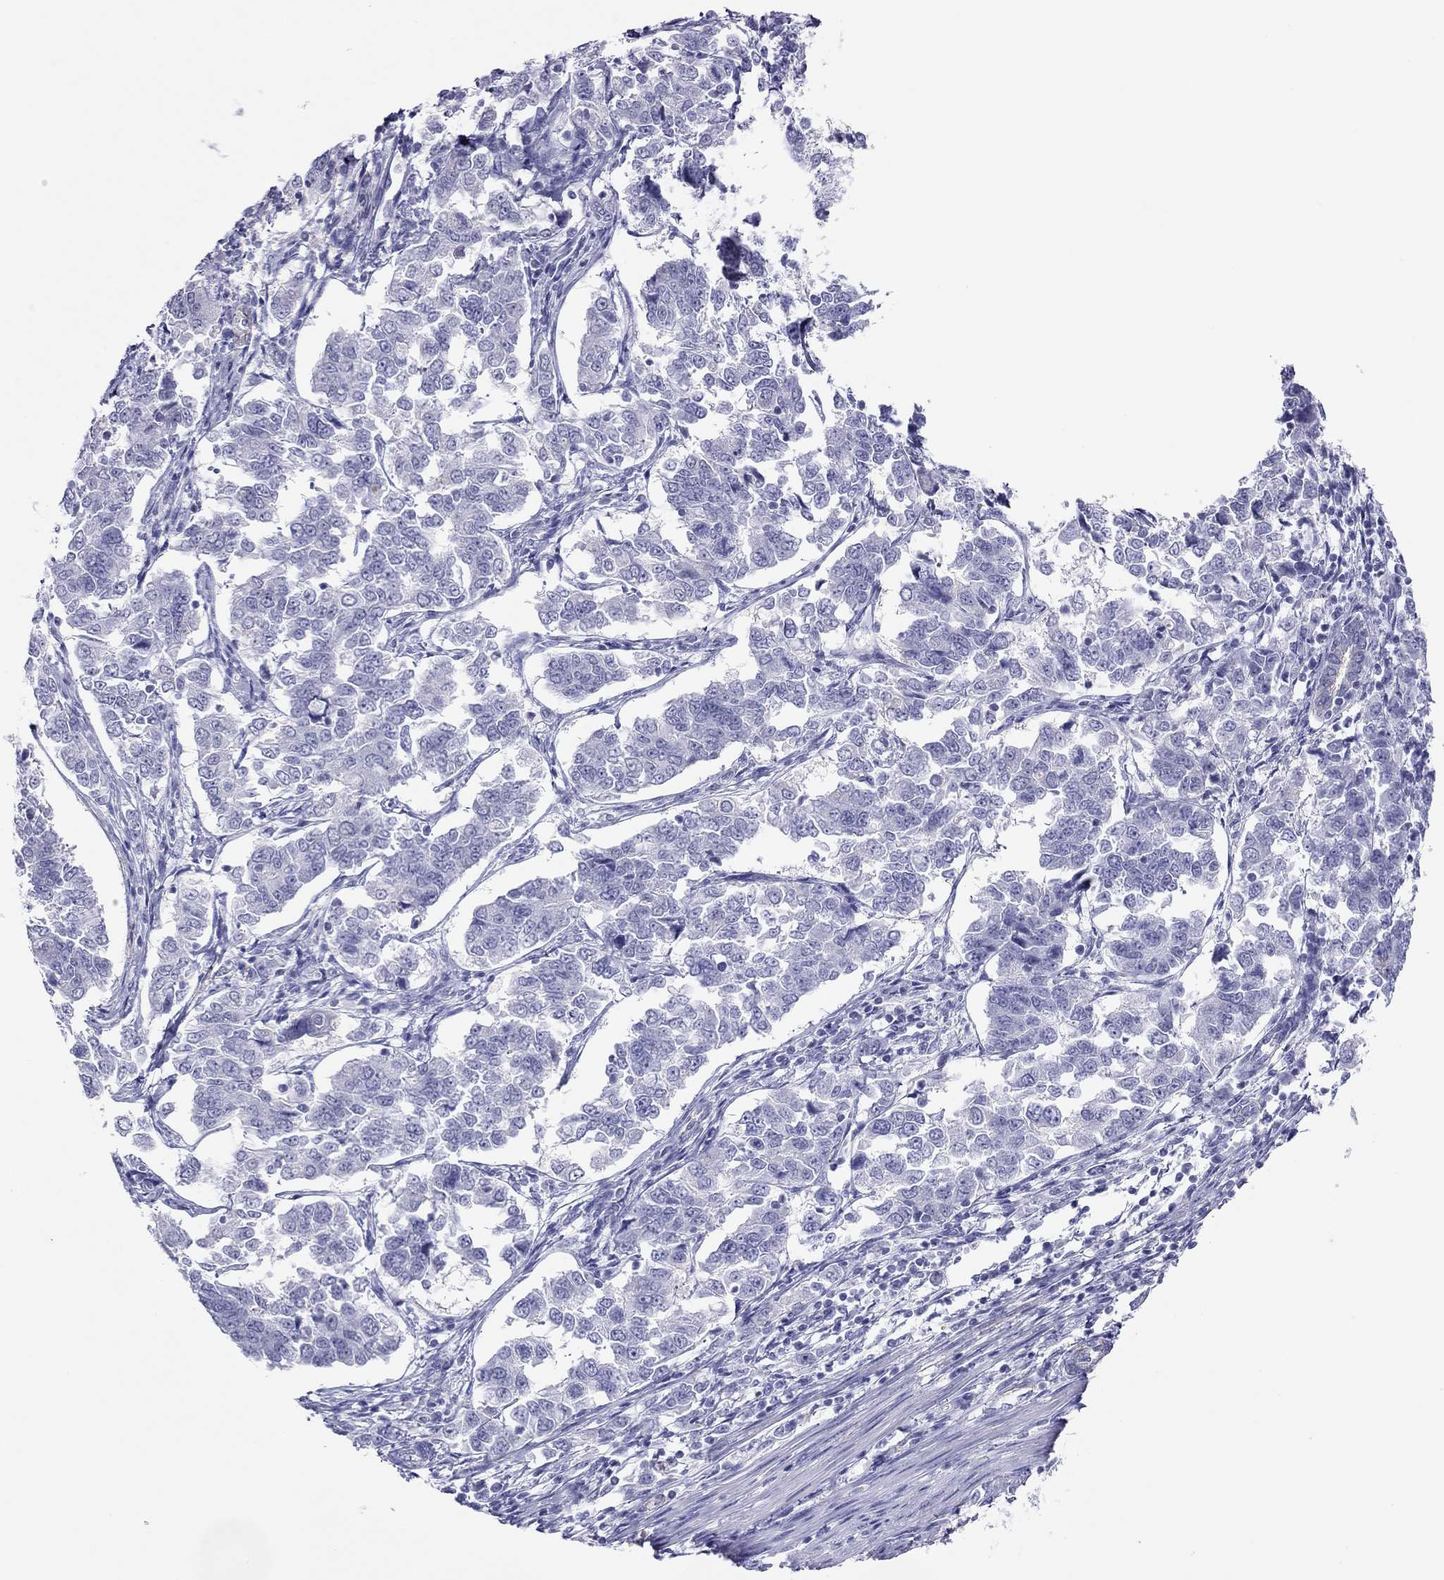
{"staining": {"intensity": "negative", "quantity": "none", "location": "none"}, "tissue": "endometrial cancer", "cell_type": "Tumor cells", "image_type": "cancer", "snomed": [{"axis": "morphology", "description": "Adenocarcinoma, NOS"}, {"axis": "topography", "description": "Endometrium"}], "caption": "Tumor cells show no significant protein staining in endometrial cancer.", "gene": "MYMX", "patient": {"sex": "female", "age": 43}}